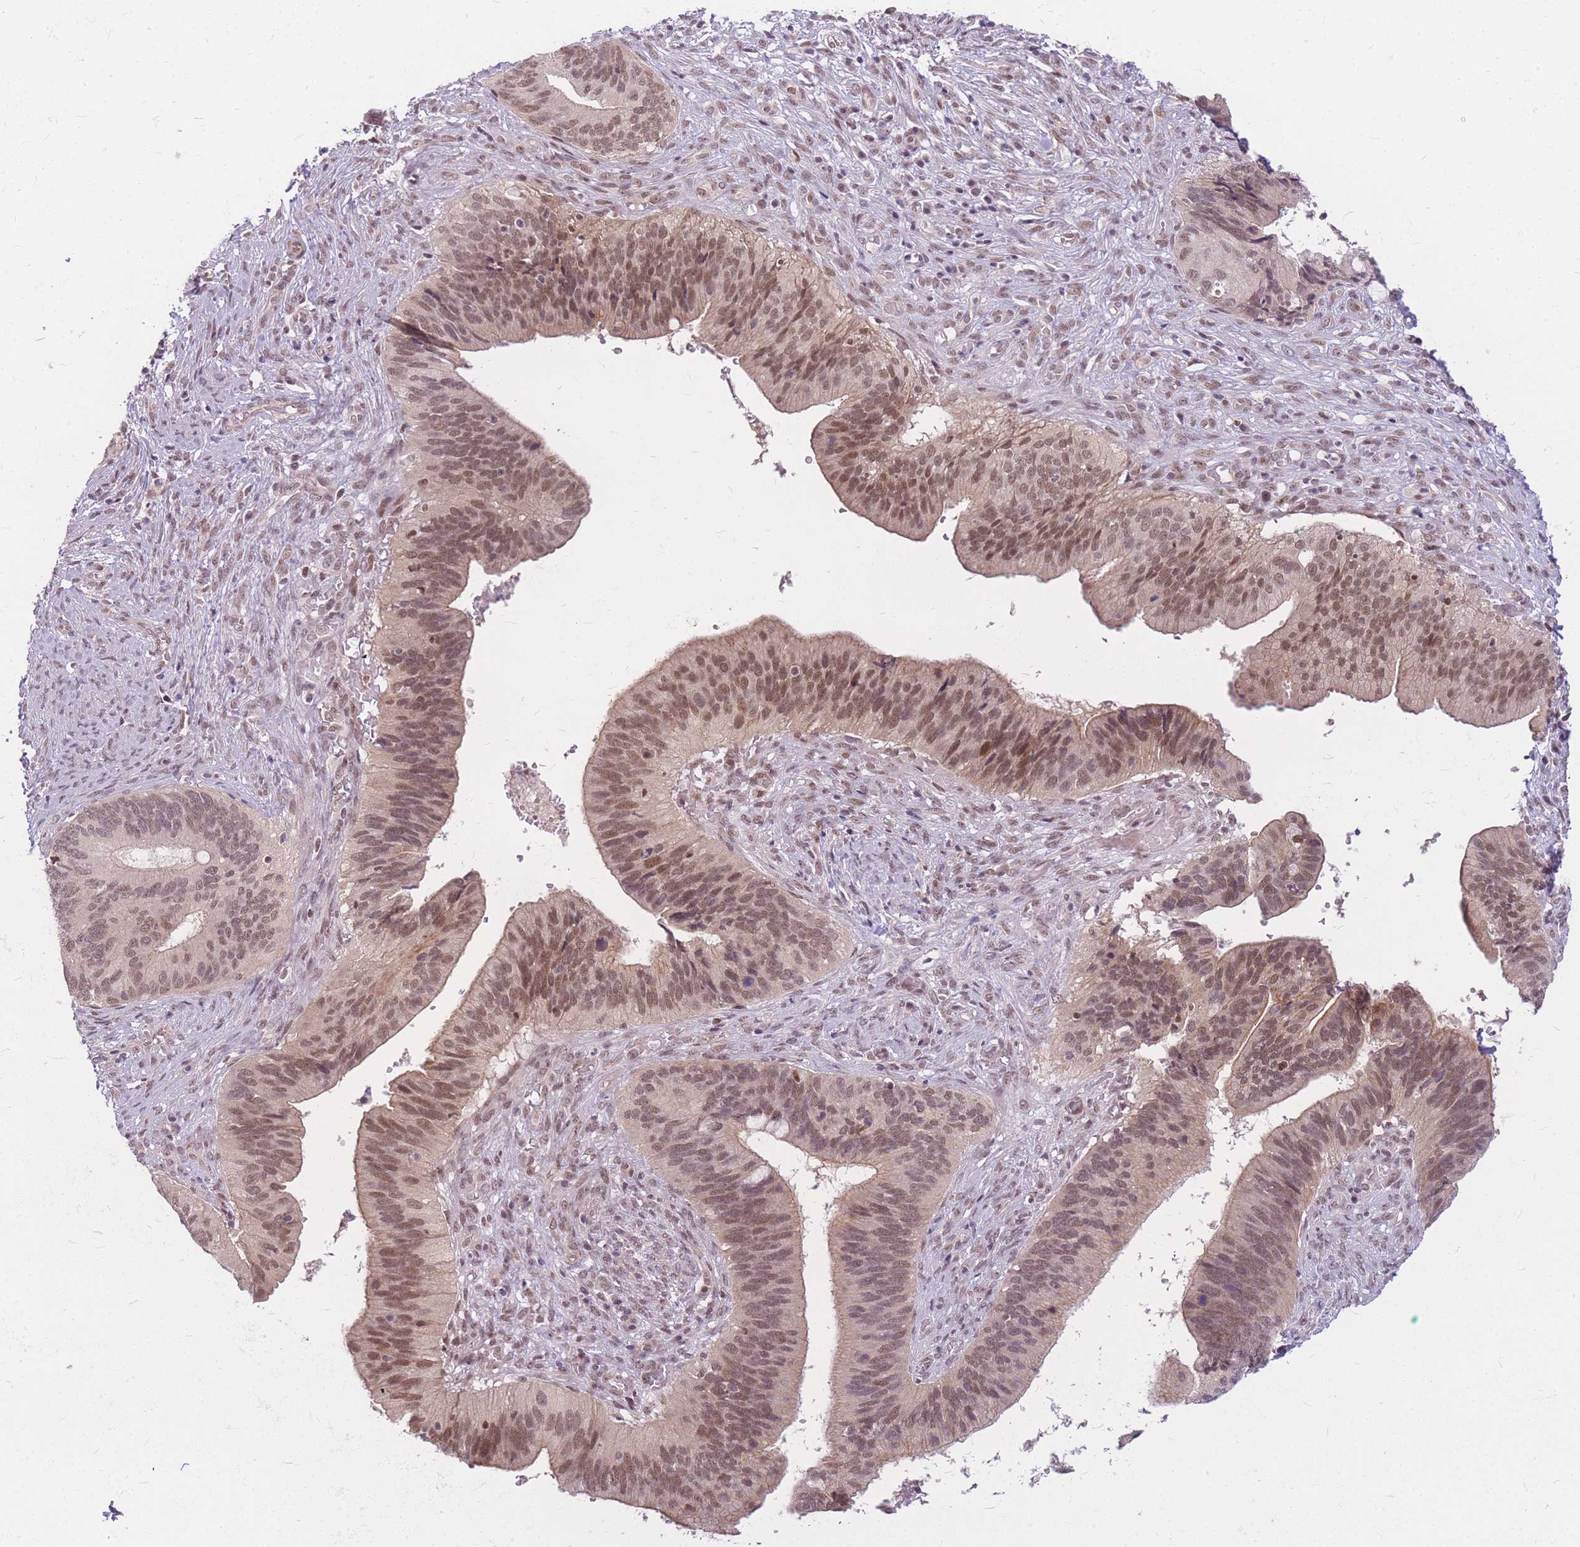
{"staining": {"intensity": "moderate", "quantity": ">75%", "location": "nuclear"}, "tissue": "cervical cancer", "cell_type": "Tumor cells", "image_type": "cancer", "snomed": [{"axis": "morphology", "description": "Adenocarcinoma, NOS"}, {"axis": "topography", "description": "Cervix"}], "caption": "High-magnification brightfield microscopy of cervical cancer stained with DAB (3,3'-diaminobenzidine) (brown) and counterstained with hematoxylin (blue). tumor cells exhibit moderate nuclear positivity is identified in approximately>75% of cells.", "gene": "ERCC2", "patient": {"sex": "female", "age": 42}}